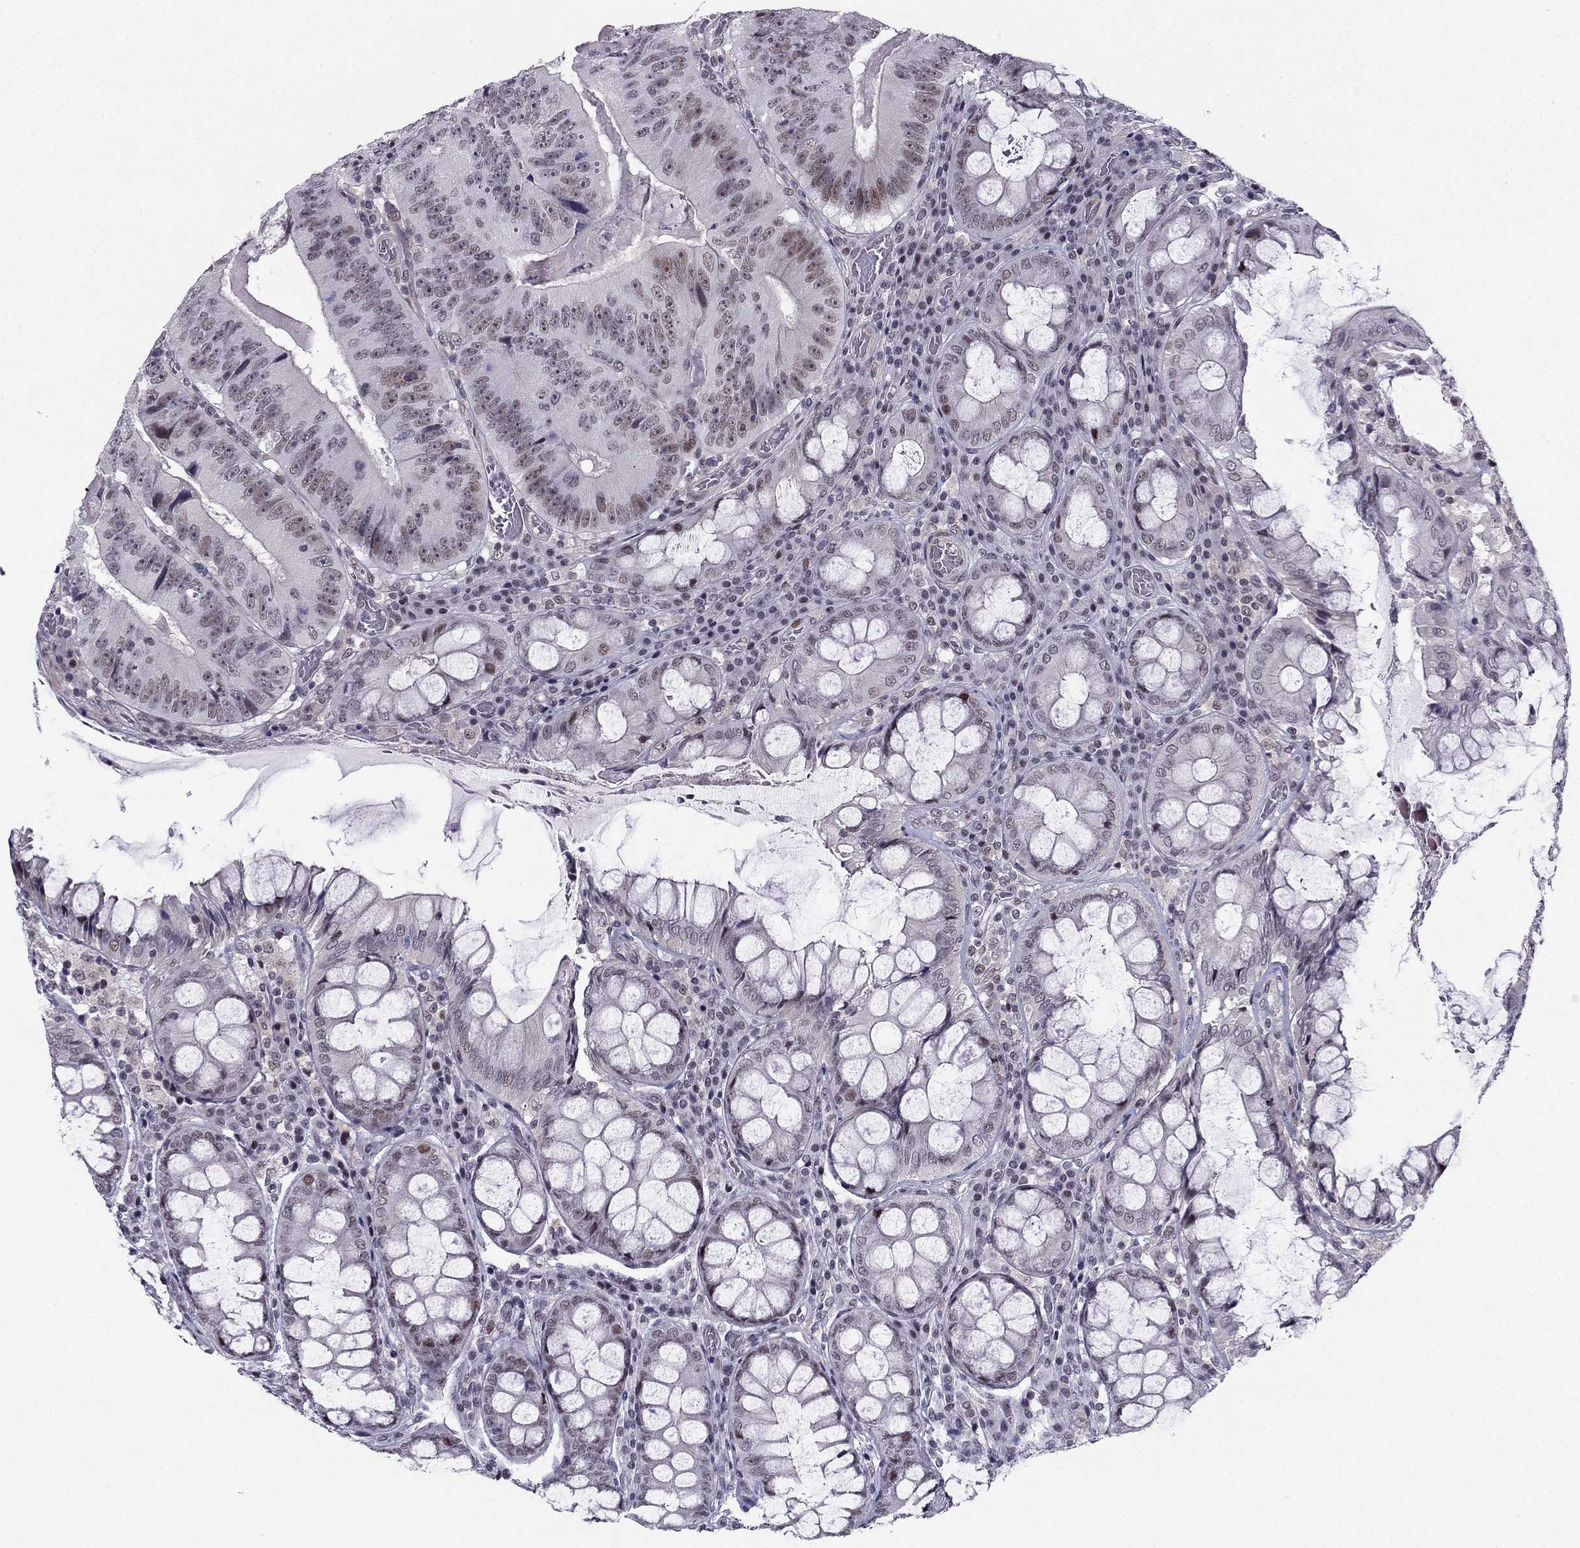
{"staining": {"intensity": "weak", "quantity": "25%-75%", "location": "nuclear"}, "tissue": "colorectal cancer", "cell_type": "Tumor cells", "image_type": "cancer", "snomed": [{"axis": "morphology", "description": "Adenocarcinoma, NOS"}, {"axis": "topography", "description": "Colon"}], "caption": "Approximately 25%-75% of tumor cells in colorectal cancer display weak nuclear protein positivity as visualized by brown immunohistochemical staining.", "gene": "RPRD2", "patient": {"sex": "female", "age": 86}}